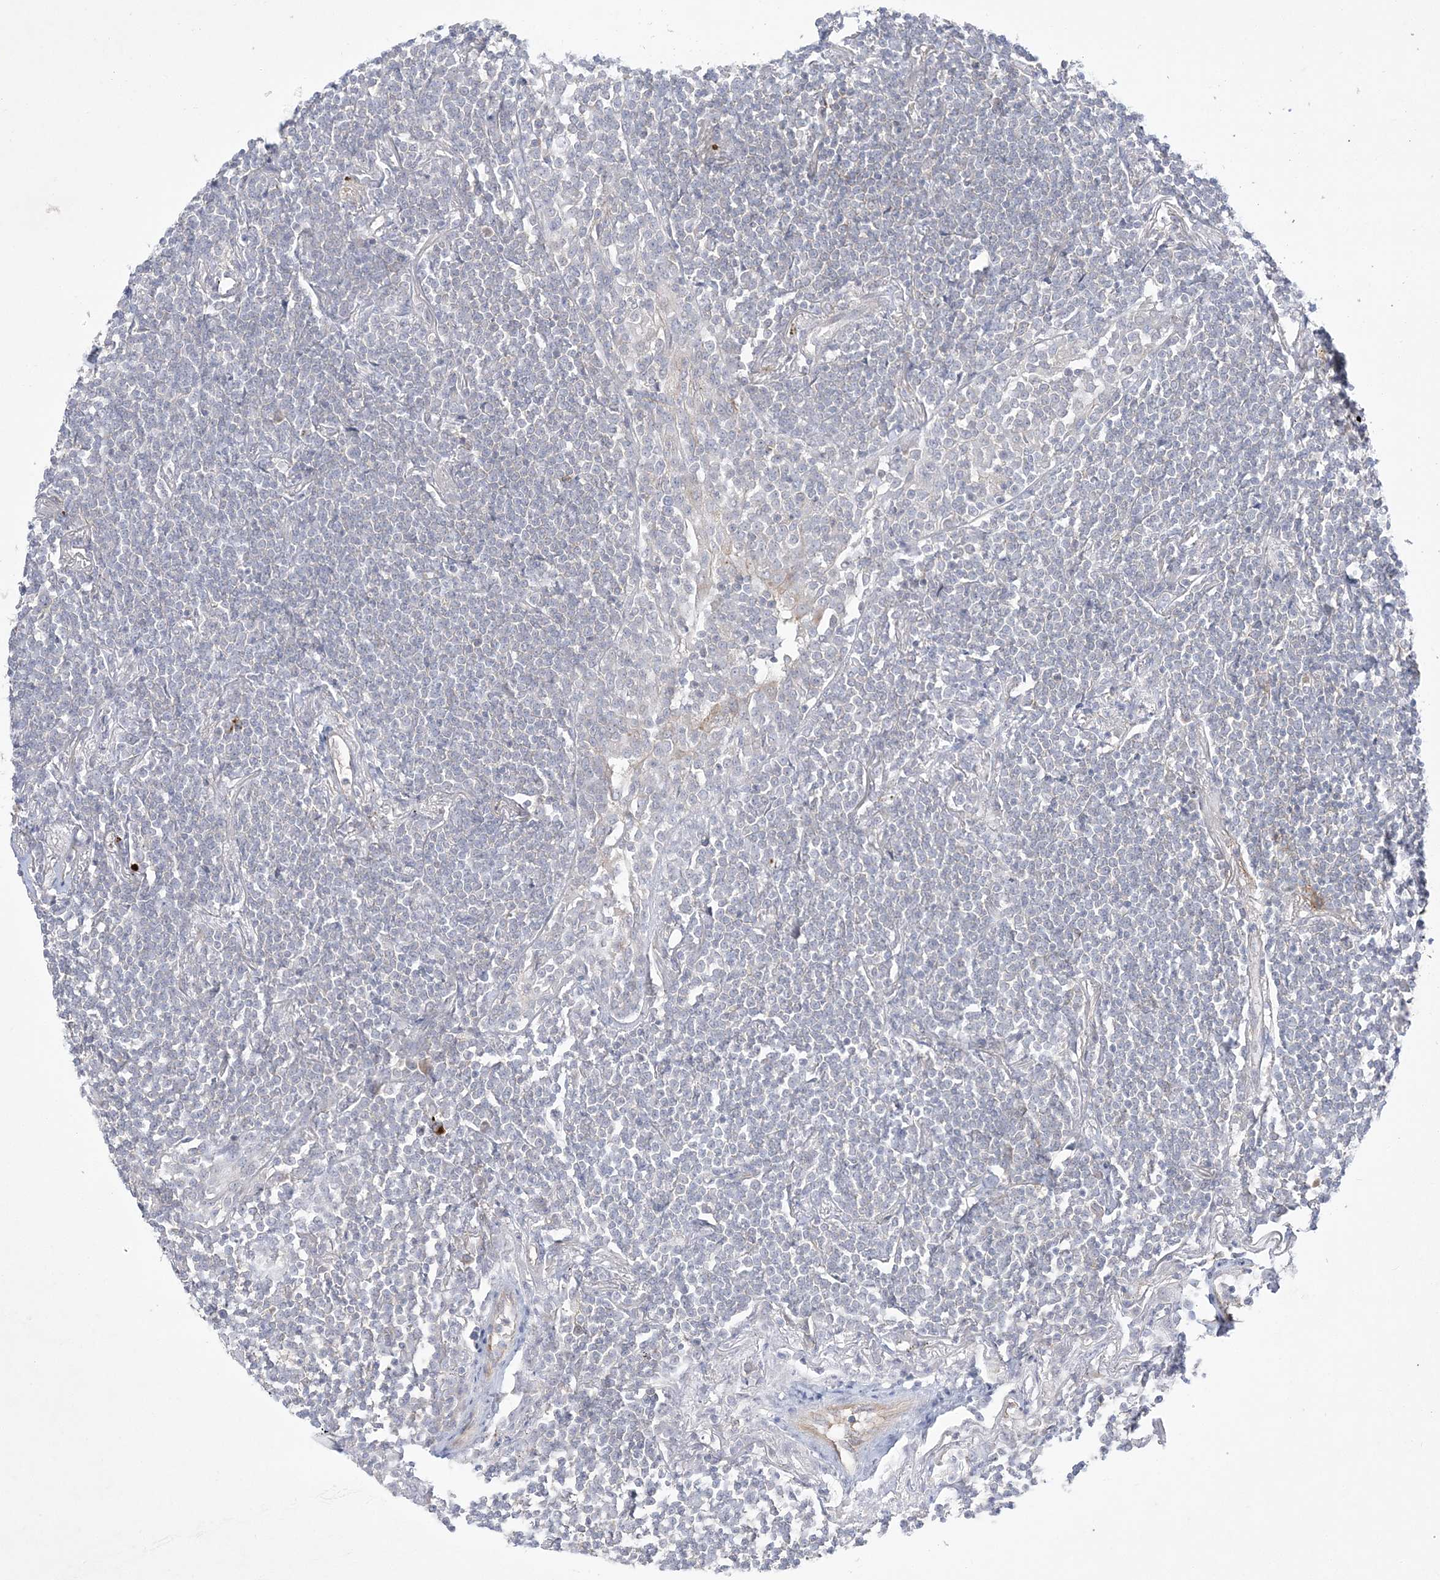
{"staining": {"intensity": "negative", "quantity": "none", "location": "none"}, "tissue": "lymphoma", "cell_type": "Tumor cells", "image_type": "cancer", "snomed": [{"axis": "morphology", "description": "Malignant lymphoma, non-Hodgkin's type, Low grade"}, {"axis": "topography", "description": "Lung"}], "caption": "The IHC photomicrograph has no significant expression in tumor cells of malignant lymphoma, non-Hodgkin's type (low-grade) tissue. (Stains: DAB (3,3'-diaminobenzidine) IHC with hematoxylin counter stain, Microscopy: brightfield microscopy at high magnification).", "gene": "ADAMTS12", "patient": {"sex": "female", "age": 71}}